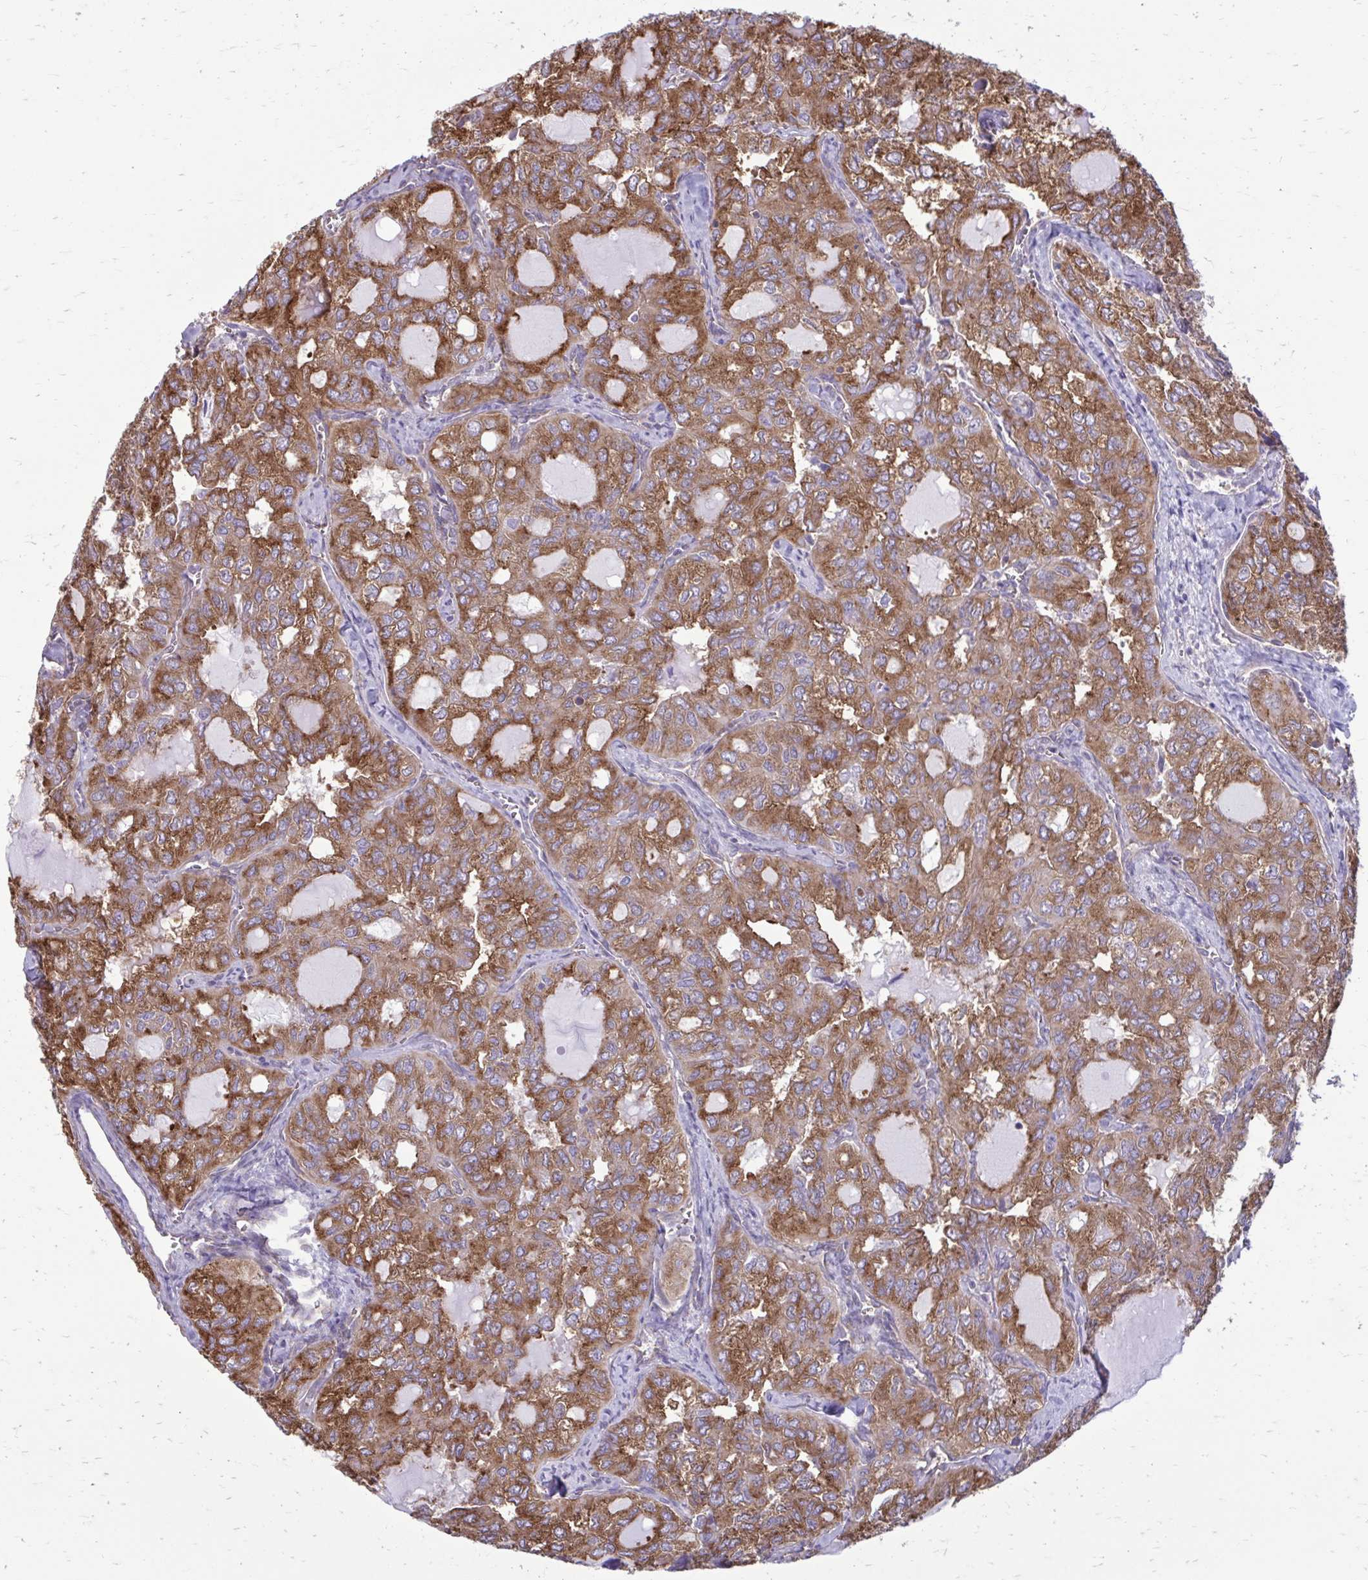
{"staining": {"intensity": "moderate", "quantity": ">75%", "location": "cytoplasmic/membranous"}, "tissue": "thyroid cancer", "cell_type": "Tumor cells", "image_type": "cancer", "snomed": [{"axis": "morphology", "description": "Follicular adenoma carcinoma, NOS"}, {"axis": "topography", "description": "Thyroid gland"}], "caption": "Immunohistochemical staining of thyroid cancer demonstrates medium levels of moderate cytoplasmic/membranous protein expression in about >75% of tumor cells. The protein is stained brown, and the nuclei are stained in blue (DAB (3,3'-diaminobenzidine) IHC with brightfield microscopy, high magnification).", "gene": "CLTA", "patient": {"sex": "male", "age": 75}}